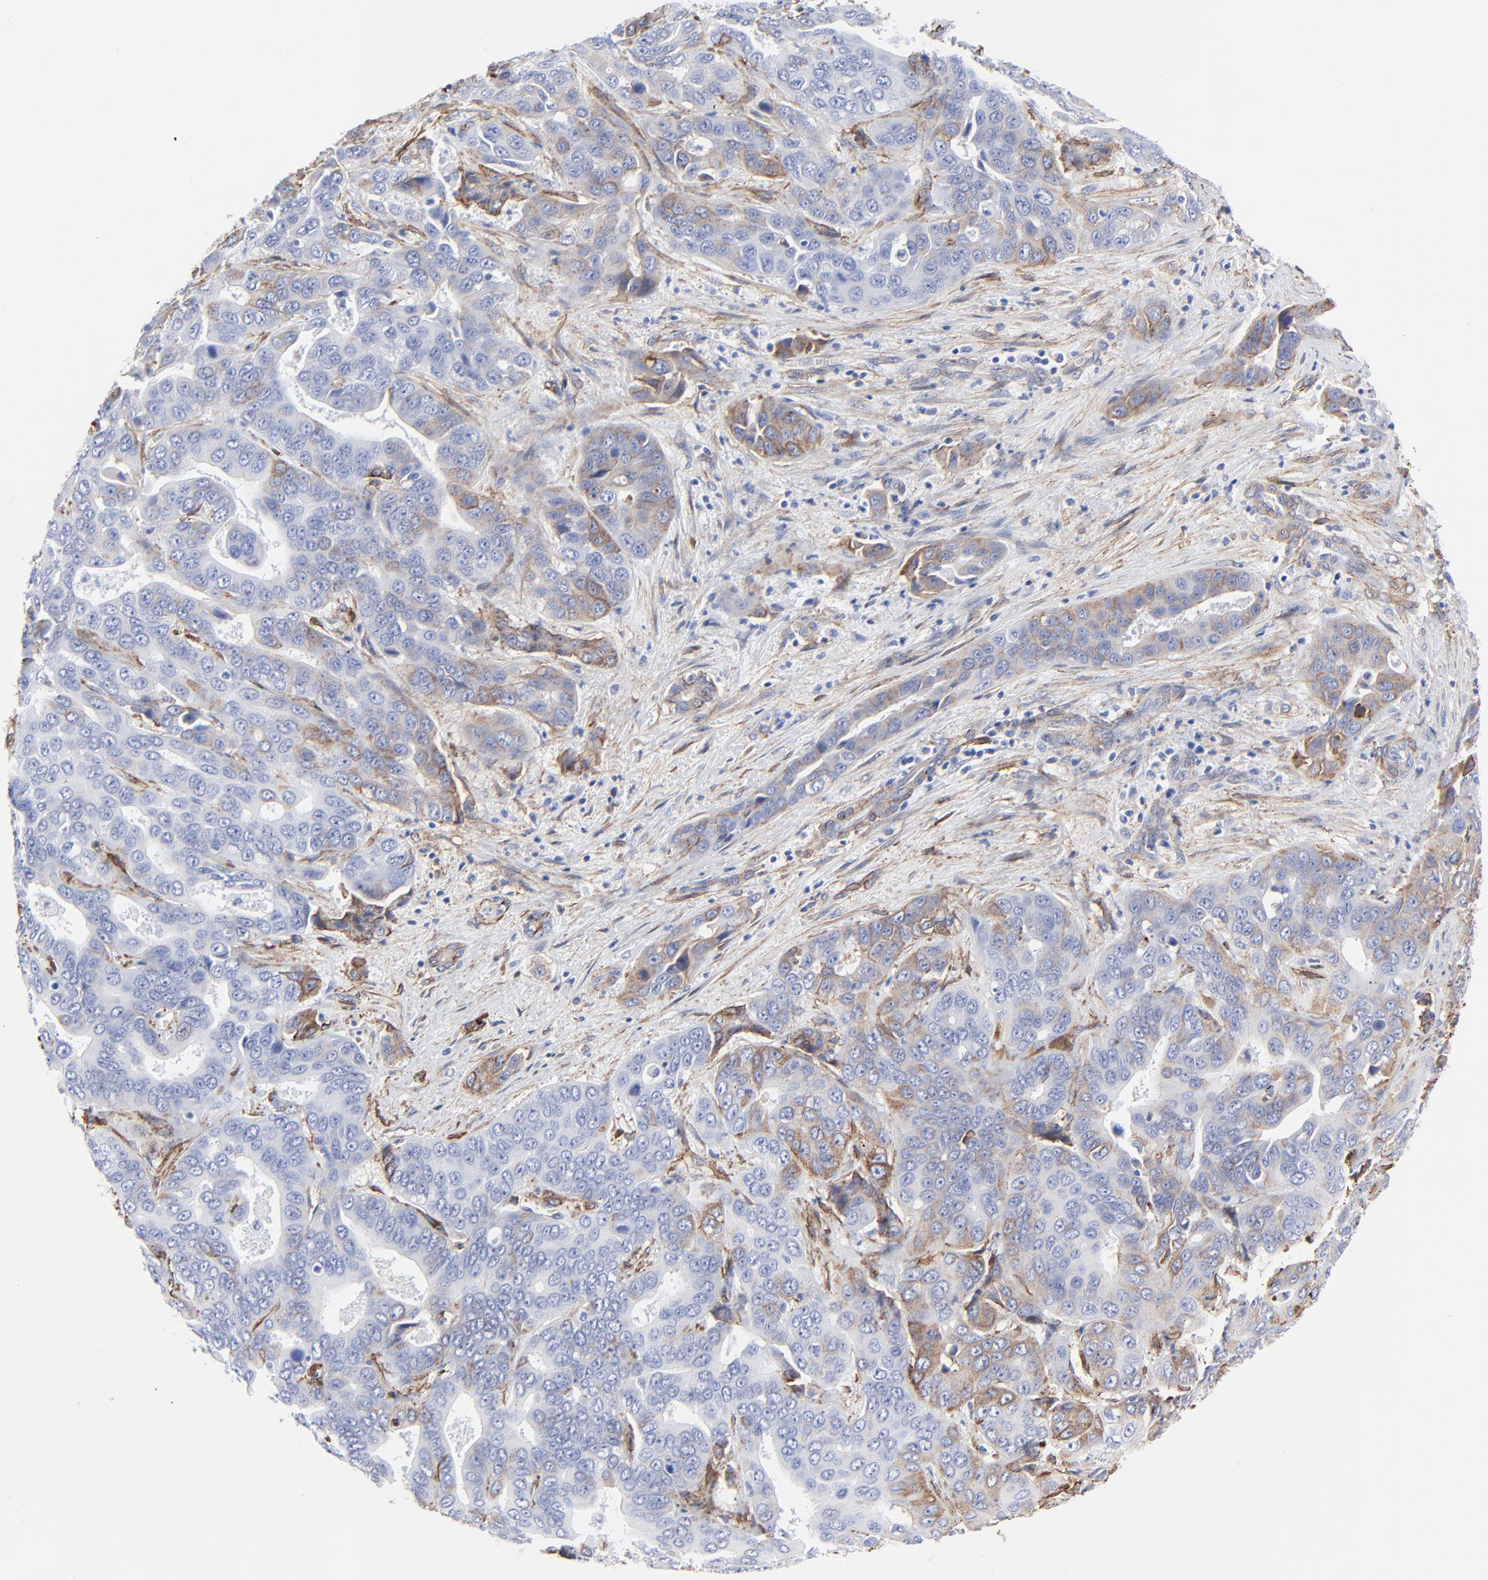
{"staining": {"intensity": "moderate", "quantity": "<25%", "location": "cytoplasmic/membranous"}, "tissue": "liver cancer", "cell_type": "Tumor cells", "image_type": "cancer", "snomed": [{"axis": "morphology", "description": "Cholangiocarcinoma"}, {"axis": "topography", "description": "Liver"}], "caption": "Liver cholangiocarcinoma stained with DAB (3,3'-diaminobenzidine) immunohistochemistry (IHC) reveals low levels of moderate cytoplasmic/membranous positivity in about <25% of tumor cells. (IHC, brightfield microscopy, high magnification).", "gene": "CAV1", "patient": {"sex": "female", "age": 52}}